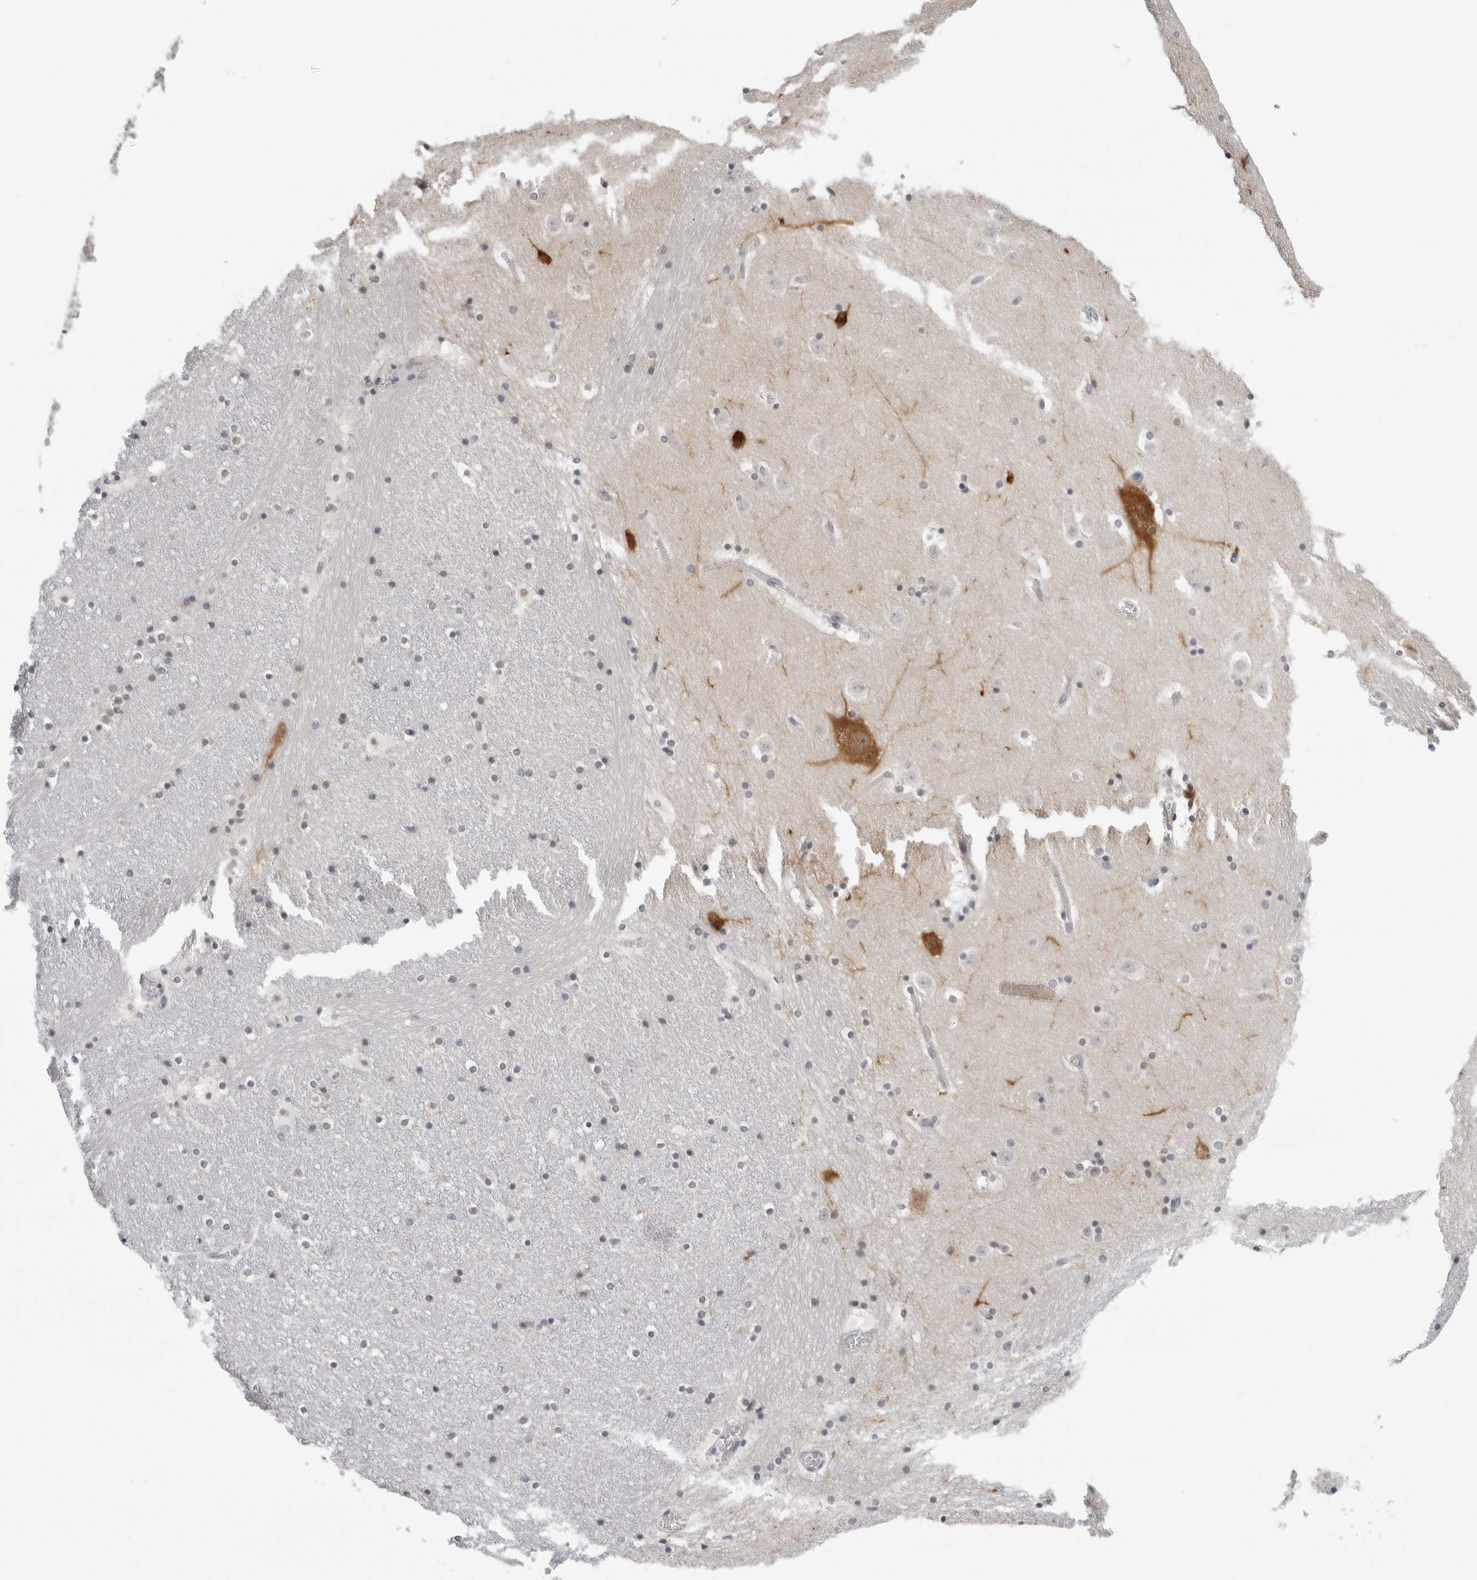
{"staining": {"intensity": "weak", "quantity": "<25%", "location": "cytoplasmic/membranous"}, "tissue": "caudate", "cell_type": "Glial cells", "image_type": "normal", "snomed": [{"axis": "morphology", "description": "Normal tissue, NOS"}, {"axis": "topography", "description": "Lateral ventricle wall"}], "caption": "The histopathology image reveals no significant expression in glial cells of caudate. (Brightfield microscopy of DAB IHC at high magnification).", "gene": "CPT2", "patient": {"sex": "male", "age": 45}}